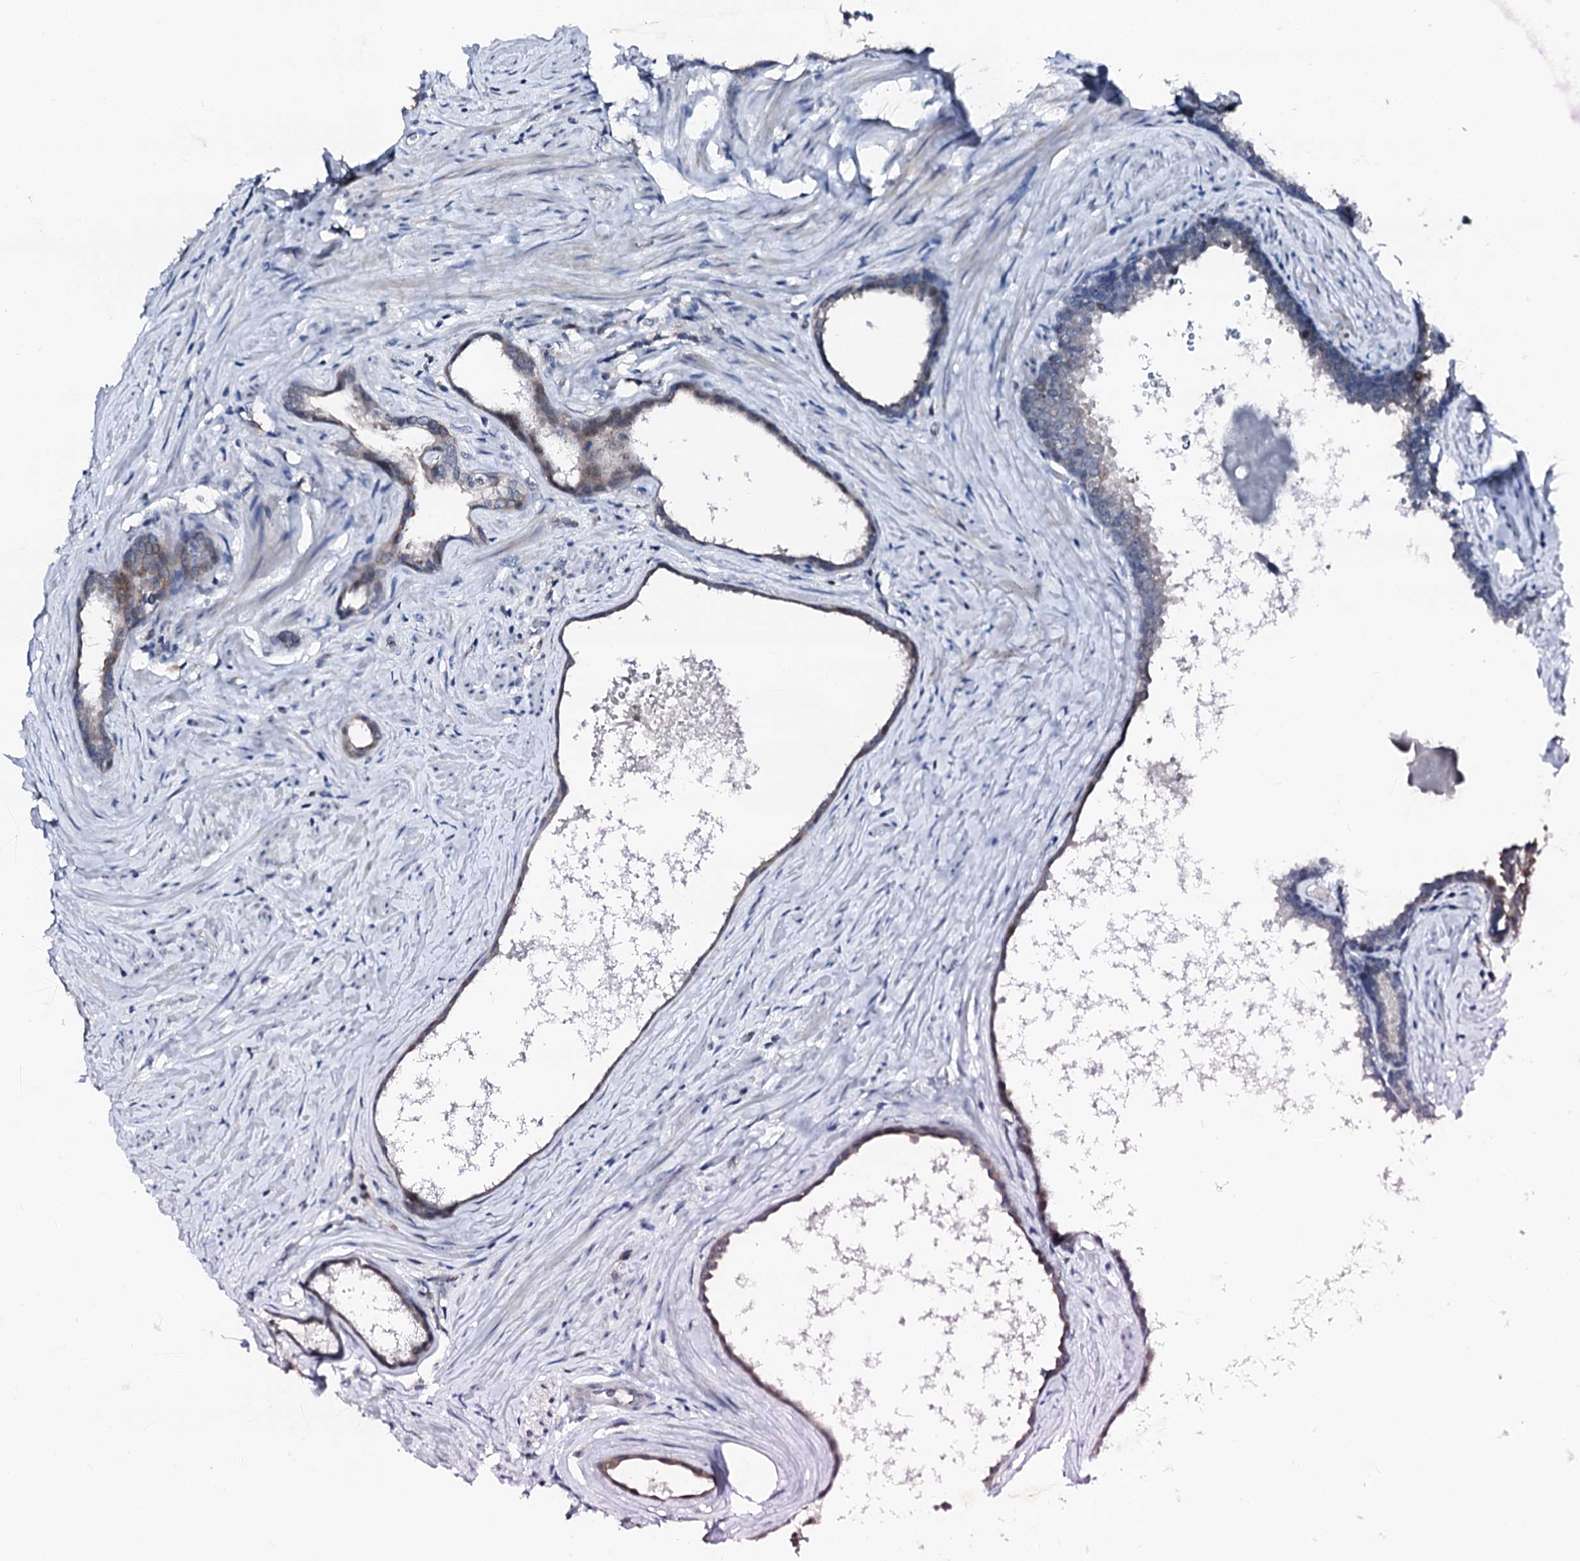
{"staining": {"intensity": "weak", "quantity": "<25%", "location": "cytoplasmic/membranous"}, "tissue": "prostate cancer", "cell_type": "Tumor cells", "image_type": "cancer", "snomed": [{"axis": "morphology", "description": "Adenocarcinoma, Low grade"}, {"axis": "topography", "description": "Prostate"}], "caption": "An IHC histopathology image of prostate low-grade adenocarcinoma is shown. There is no staining in tumor cells of prostate low-grade adenocarcinoma. The staining is performed using DAB brown chromogen with nuclei counter-stained in using hematoxylin.", "gene": "TRAFD1", "patient": {"sex": "male", "age": 71}}